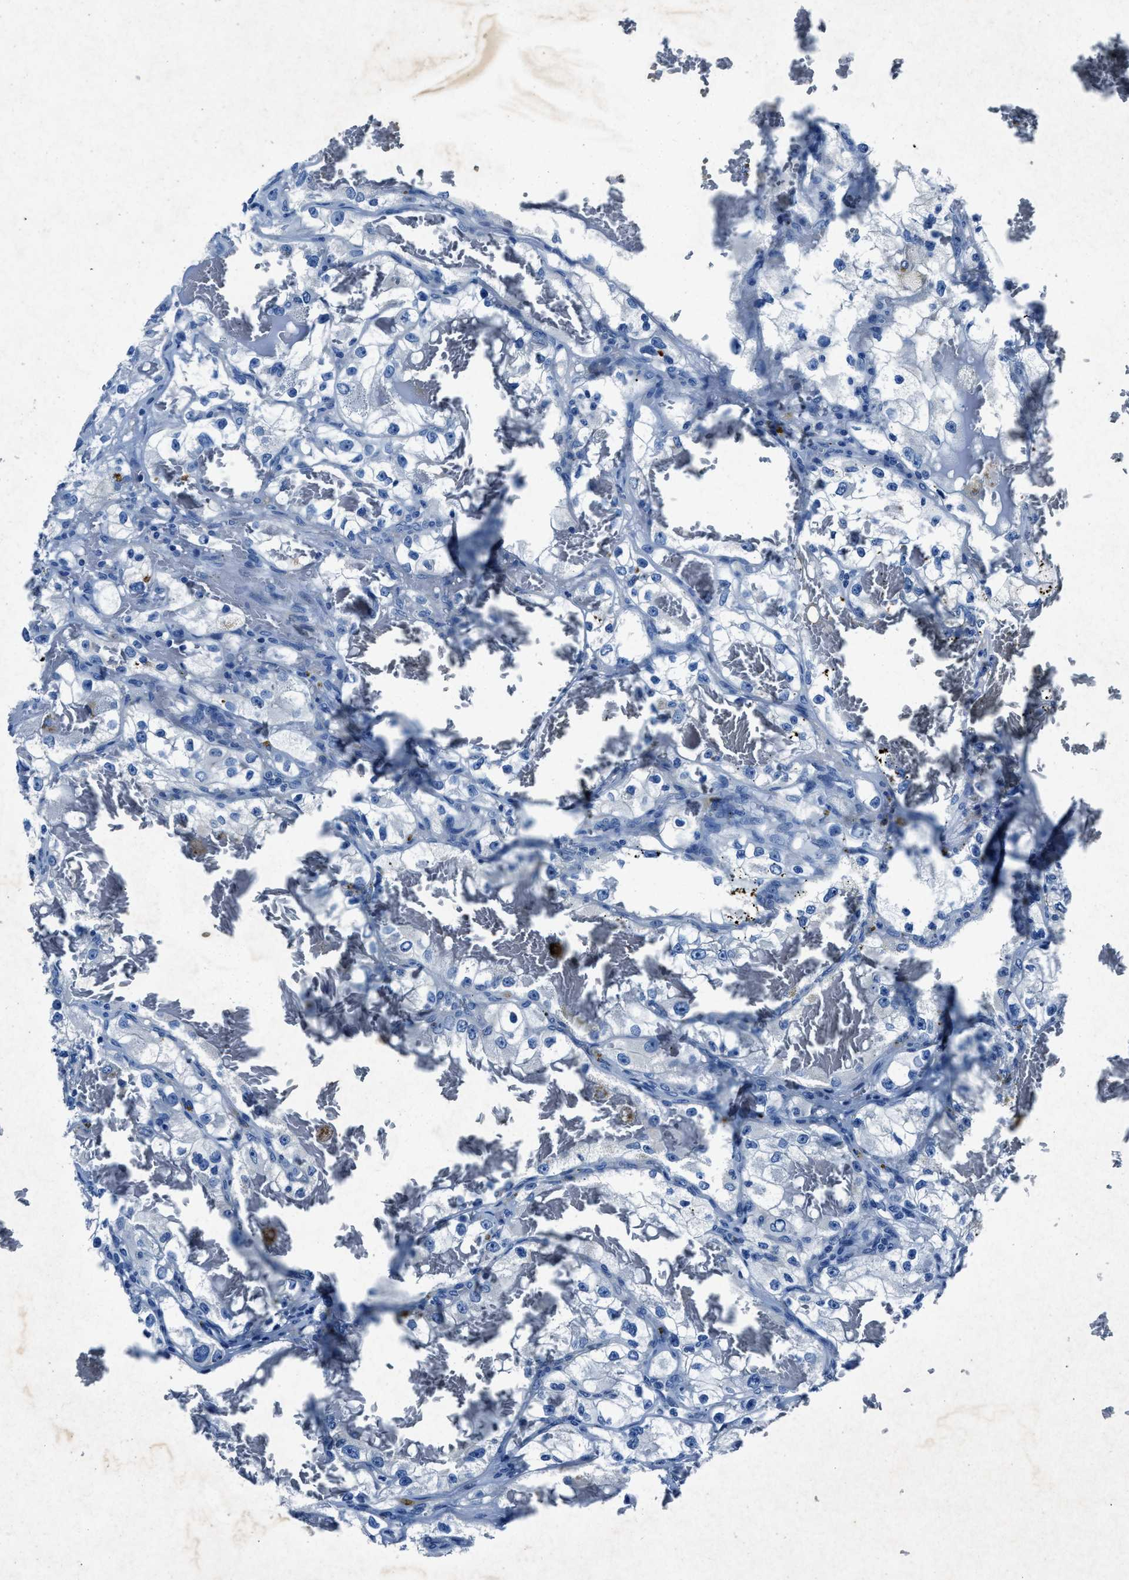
{"staining": {"intensity": "negative", "quantity": "none", "location": "none"}, "tissue": "renal cancer", "cell_type": "Tumor cells", "image_type": "cancer", "snomed": [{"axis": "morphology", "description": "Adenocarcinoma, NOS"}, {"axis": "topography", "description": "Kidney"}], "caption": "Human renal cancer (adenocarcinoma) stained for a protein using immunohistochemistry shows no positivity in tumor cells.", "gene": "NACAD", "patient": {"sex": "female", "age": 57}}